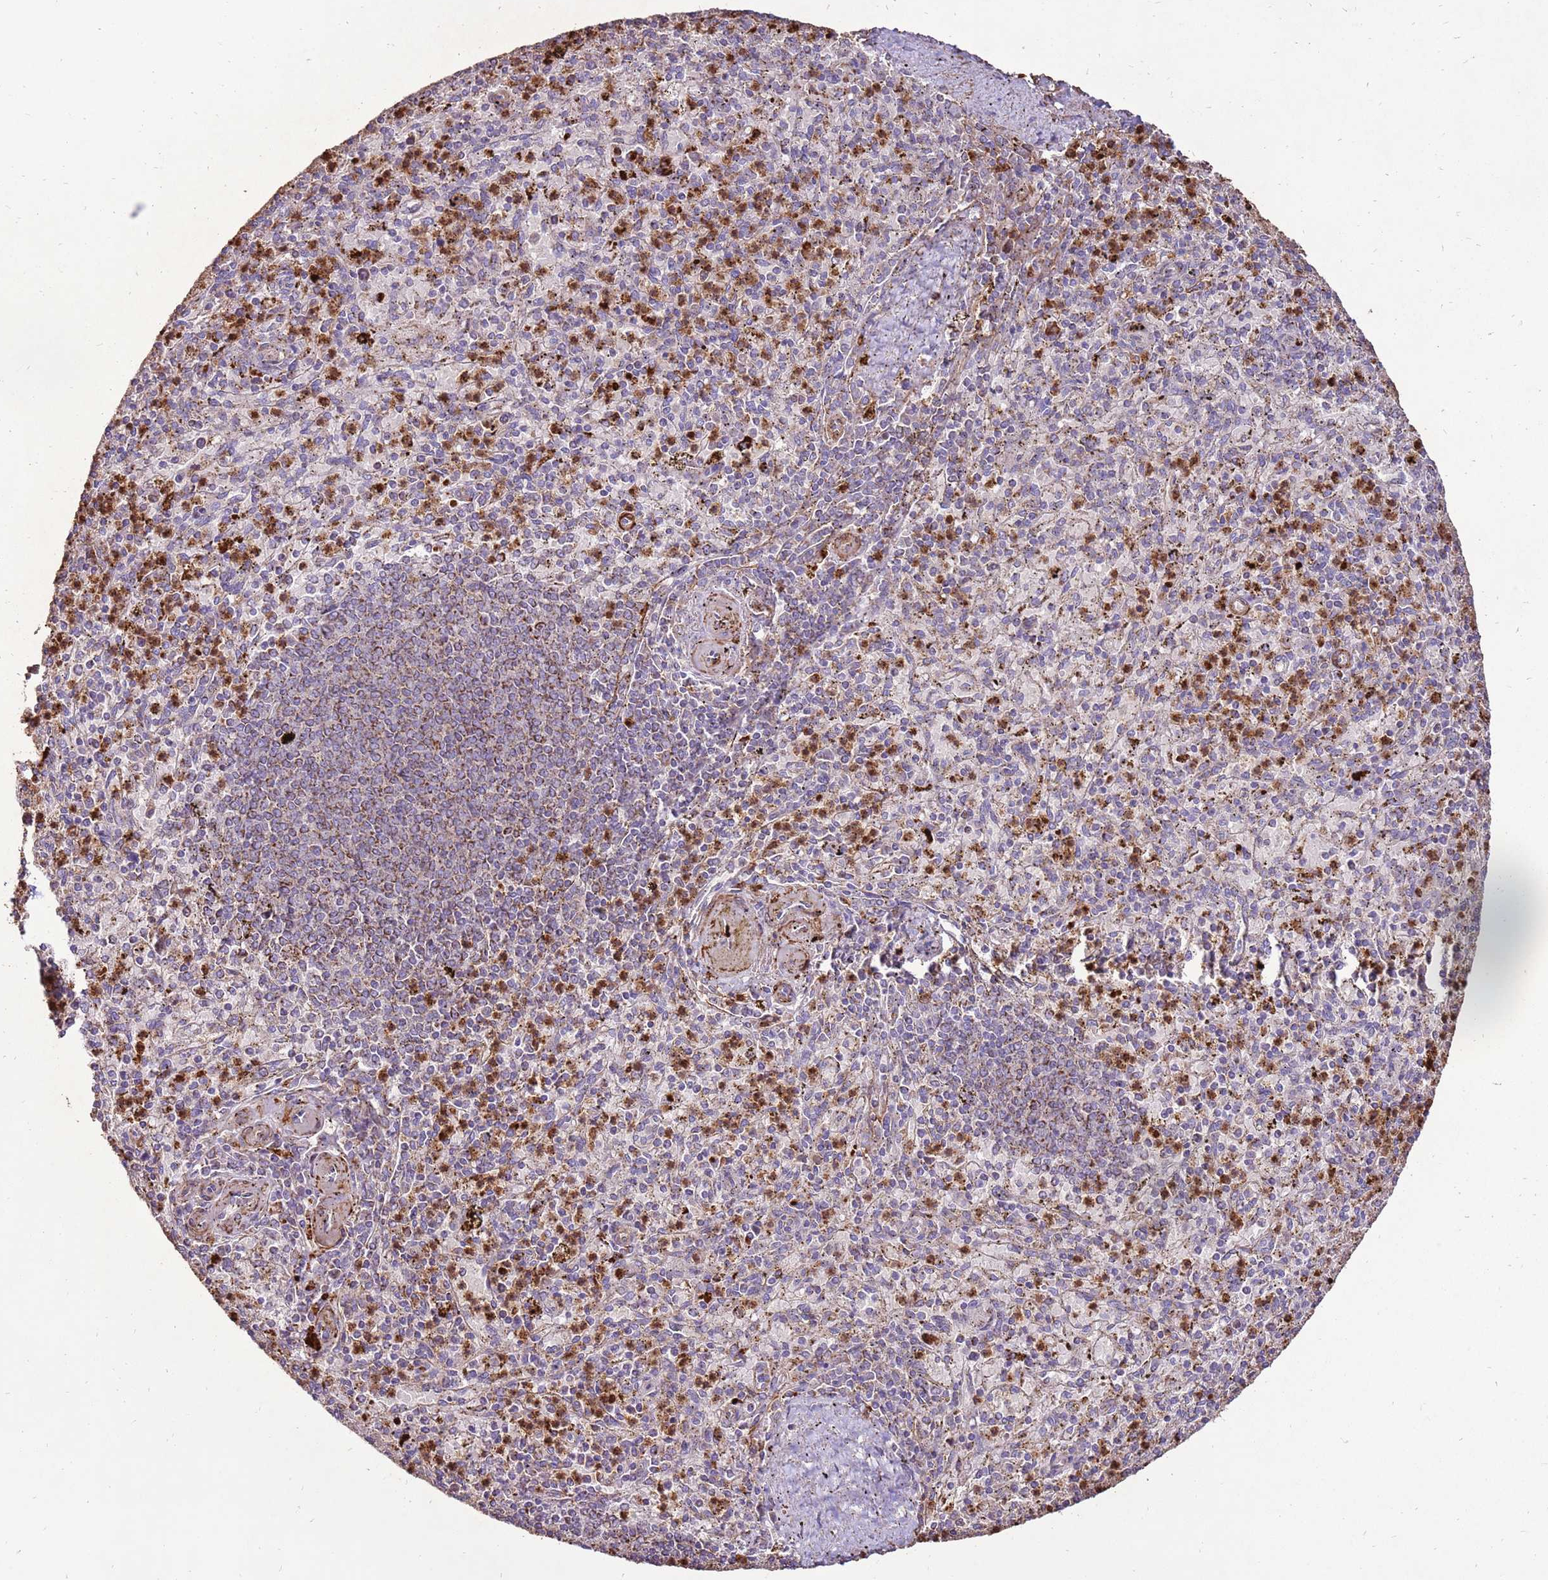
{"staining": {"intensity": "strong", "quantity": "<25%", "location": "cytoplasmic/membranous"}, "tissue": "spleen", "cell_type": "Cells in red pulp", "image_type": "normal", "snomed": [{"axis": "morphology", "description": "Normal tissue, NOS"}, {"axis": "topography", "description": "Spleen"}], "caption": "Cells in red pulp reveal strong cytoplasmic/membranous staining in about <25% of cells in normal spleen.", "gene": "DDX59", "patient": {"sex": "male", "age": 72}}